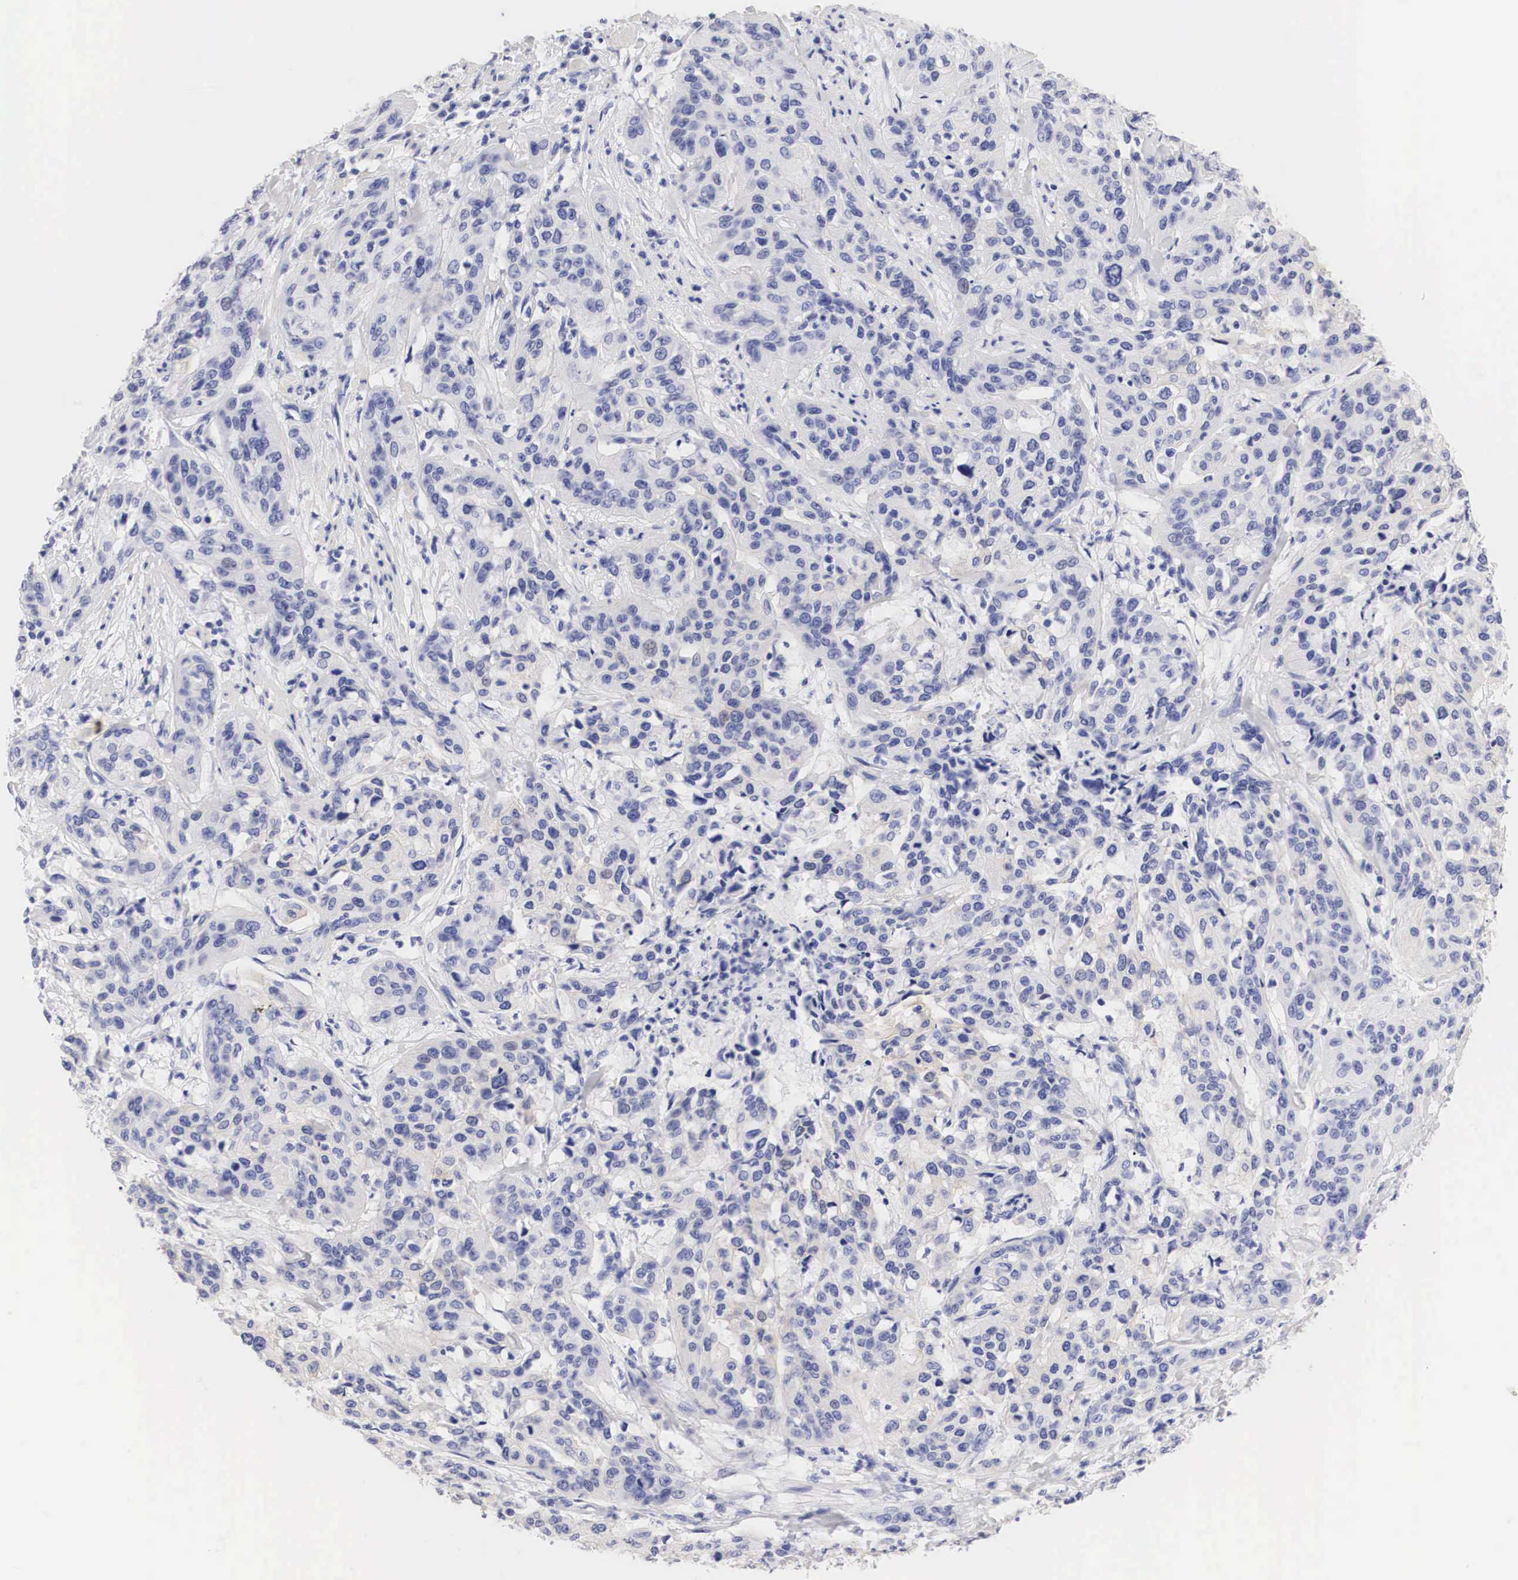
{"staining": {"intensity": "negative", "quantity": "none", "location": "none"}, "tissue": "cervical cancer", "cell_type": "Tumor cells", "image_type": "cancer", "snomed": [{"axis": "morphology", "description": "Squamous cell carcinoma, NOS"}, {"axis": "topography", "description": "Cervix"}], "caption": "This is a photomicrograph of immunohistochemistry staining of squamous cell carcinoma (cervical), which shows no staining in tumor cells.", "gene": "ERBB2", "patient": {"sex": "female", "age": 41}}